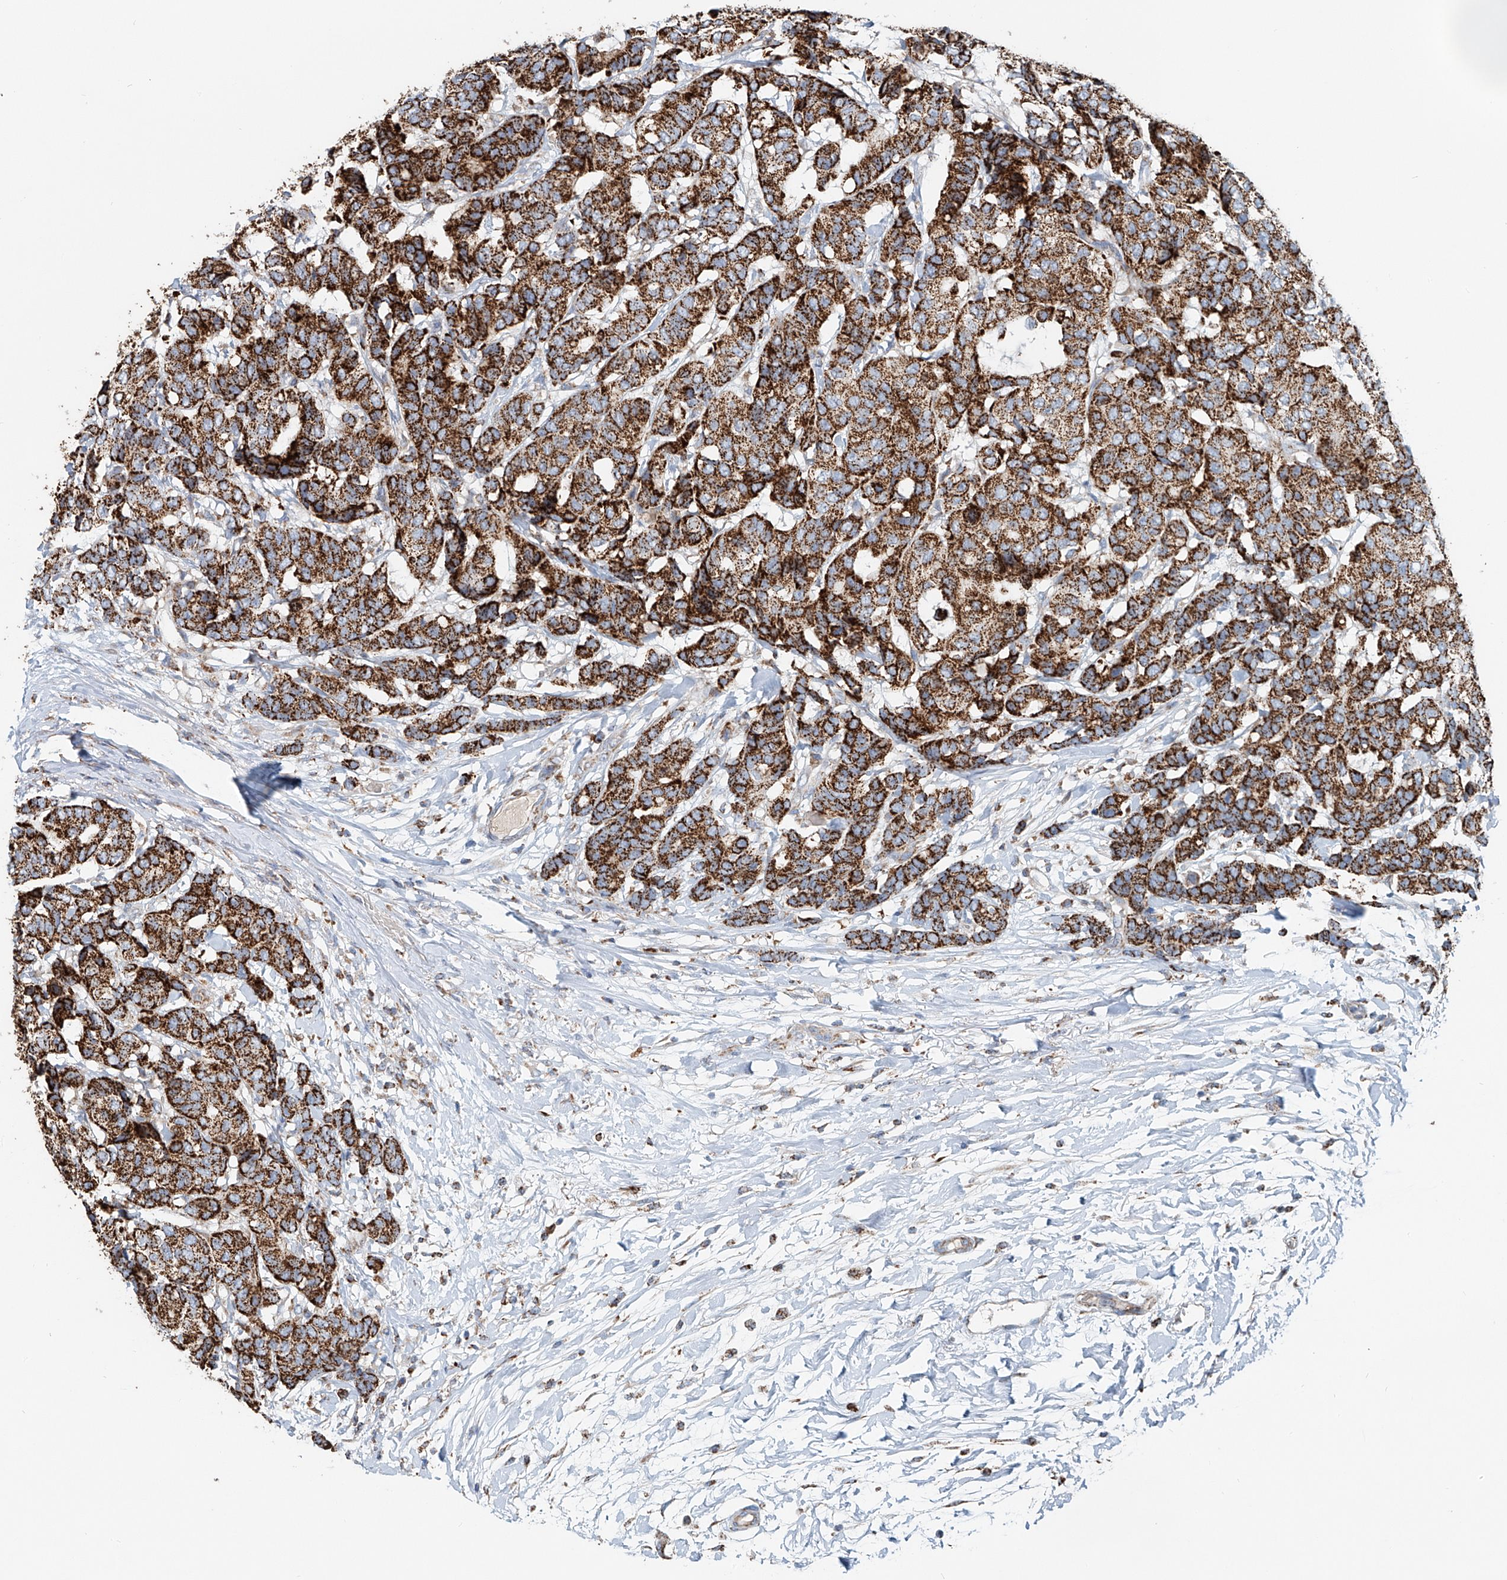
{"staining": {"intensity": "strong", "quantity": ">75%", "location": "cytoplasmic/membranous"}, "tissue": "breast cancer", "cell_type": "Tumor cells", "image_type": "cancer", "snomed": [{"axis": "morphology", "description": "Duct carcinoma"}, {"axis": "topography", "description": "Breast"}], "caption": "This photomicrograph displays IHC staining of breast infiltrating ductal carcinoma, with high strong cytoplasmic/membranous expression in approximately >75% of tumor cells.", "gene": "CARD10", "patient": {"sex": "female", "age": 87}}